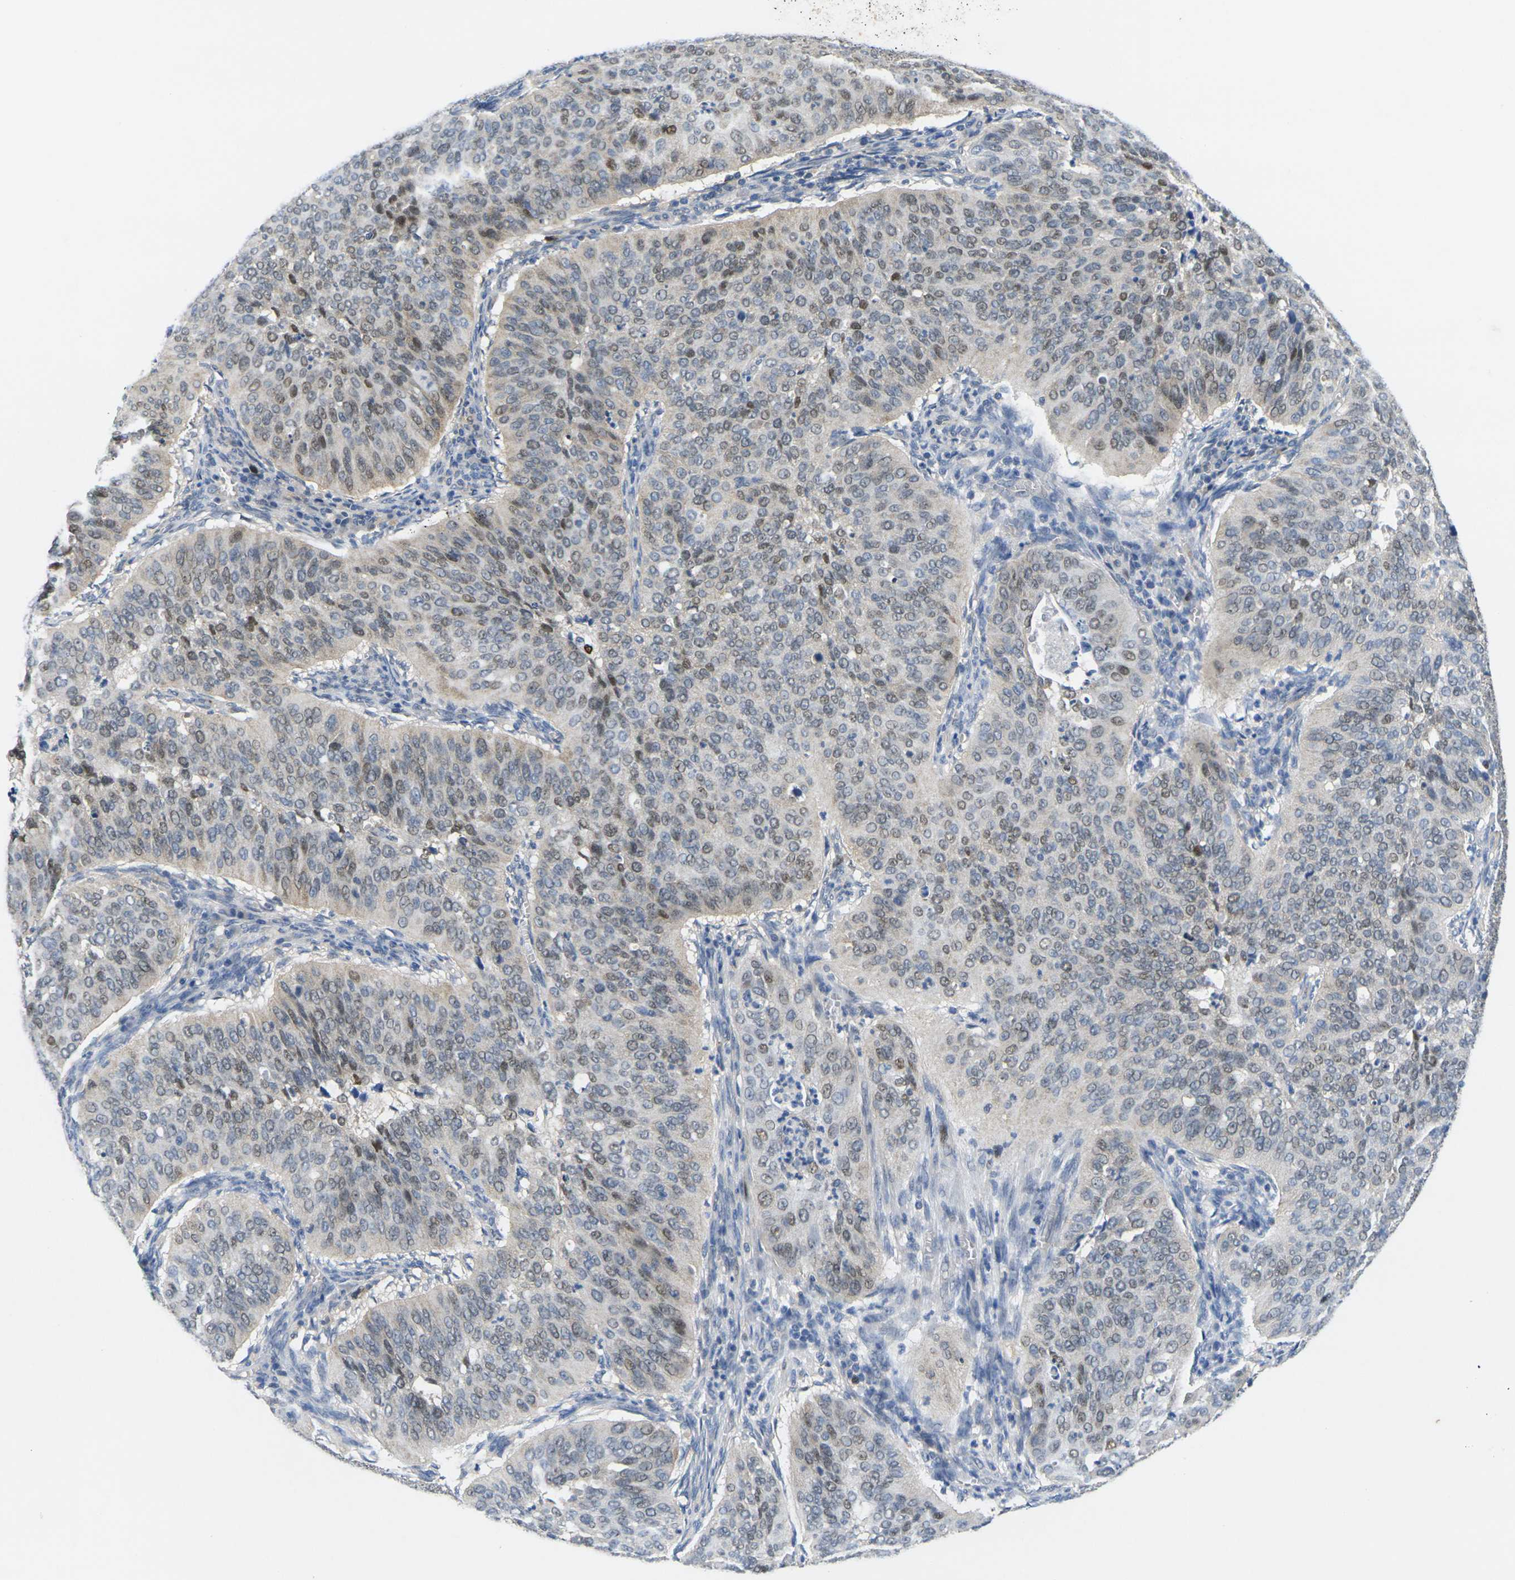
{"staining": {"intensity": "moderate", "quantity": "25%-75%", "location": "nuclear"}, "tissue": "cervical cancer", "cell_type": "Tumor cells", "image_type": "cancer", "snomed": [{"axis": "morphology", "description": "Normal tissue, NOS"}, {"axis": "morphology", "description": "Squamous cell carcinoma, NOS"}, {"axis": "topography", "description": "Cervix"}], "caption": "The histopathology image exhibits a brown stain indicating the presence of a protein in the nuclear of tumor cells in squamous cell carcinoma (cervical).", "gene": "CDK2", "patient": {"sex": "female", "age": 39}}